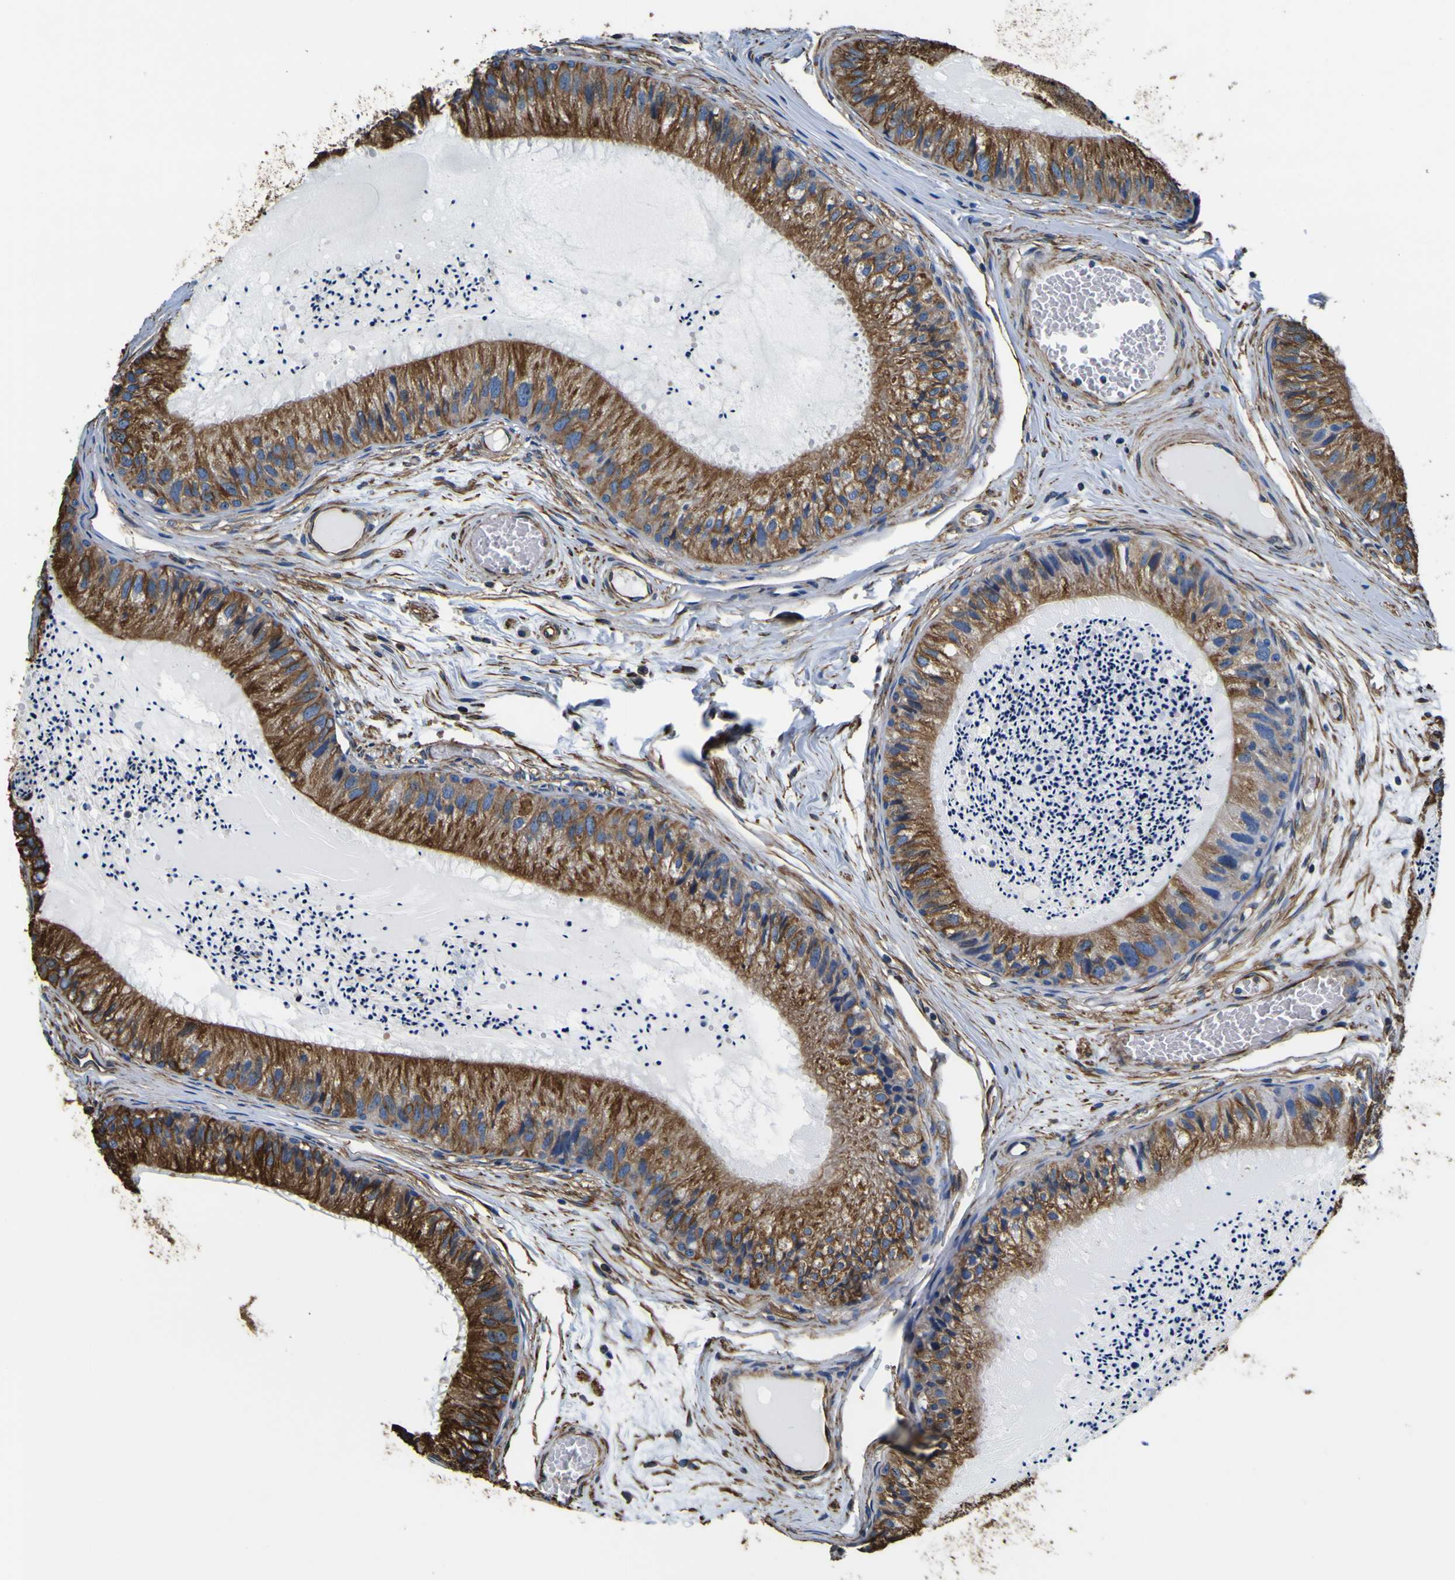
{"staining": {"intensity": "moderate", "quantity": ">75%", "location": "cytoplasmic/membranous"}, "tissue": "epididymis", "cell_type": "Glandular cells", "image_type": "normal", "snomed": [{"axis": "morphology", "description": "Normal tissue, NOS"}, {"axis": "topography", "description": "Epididymis"}], "caption": "Unremarkable epididymis reveals moderate cytoplasmic/membranous expression in about >75% of glandular cells, visualized by immunohistochemistry.", "gene": "TUBA1B", "patient": {"sex": "male", "age": 31}}